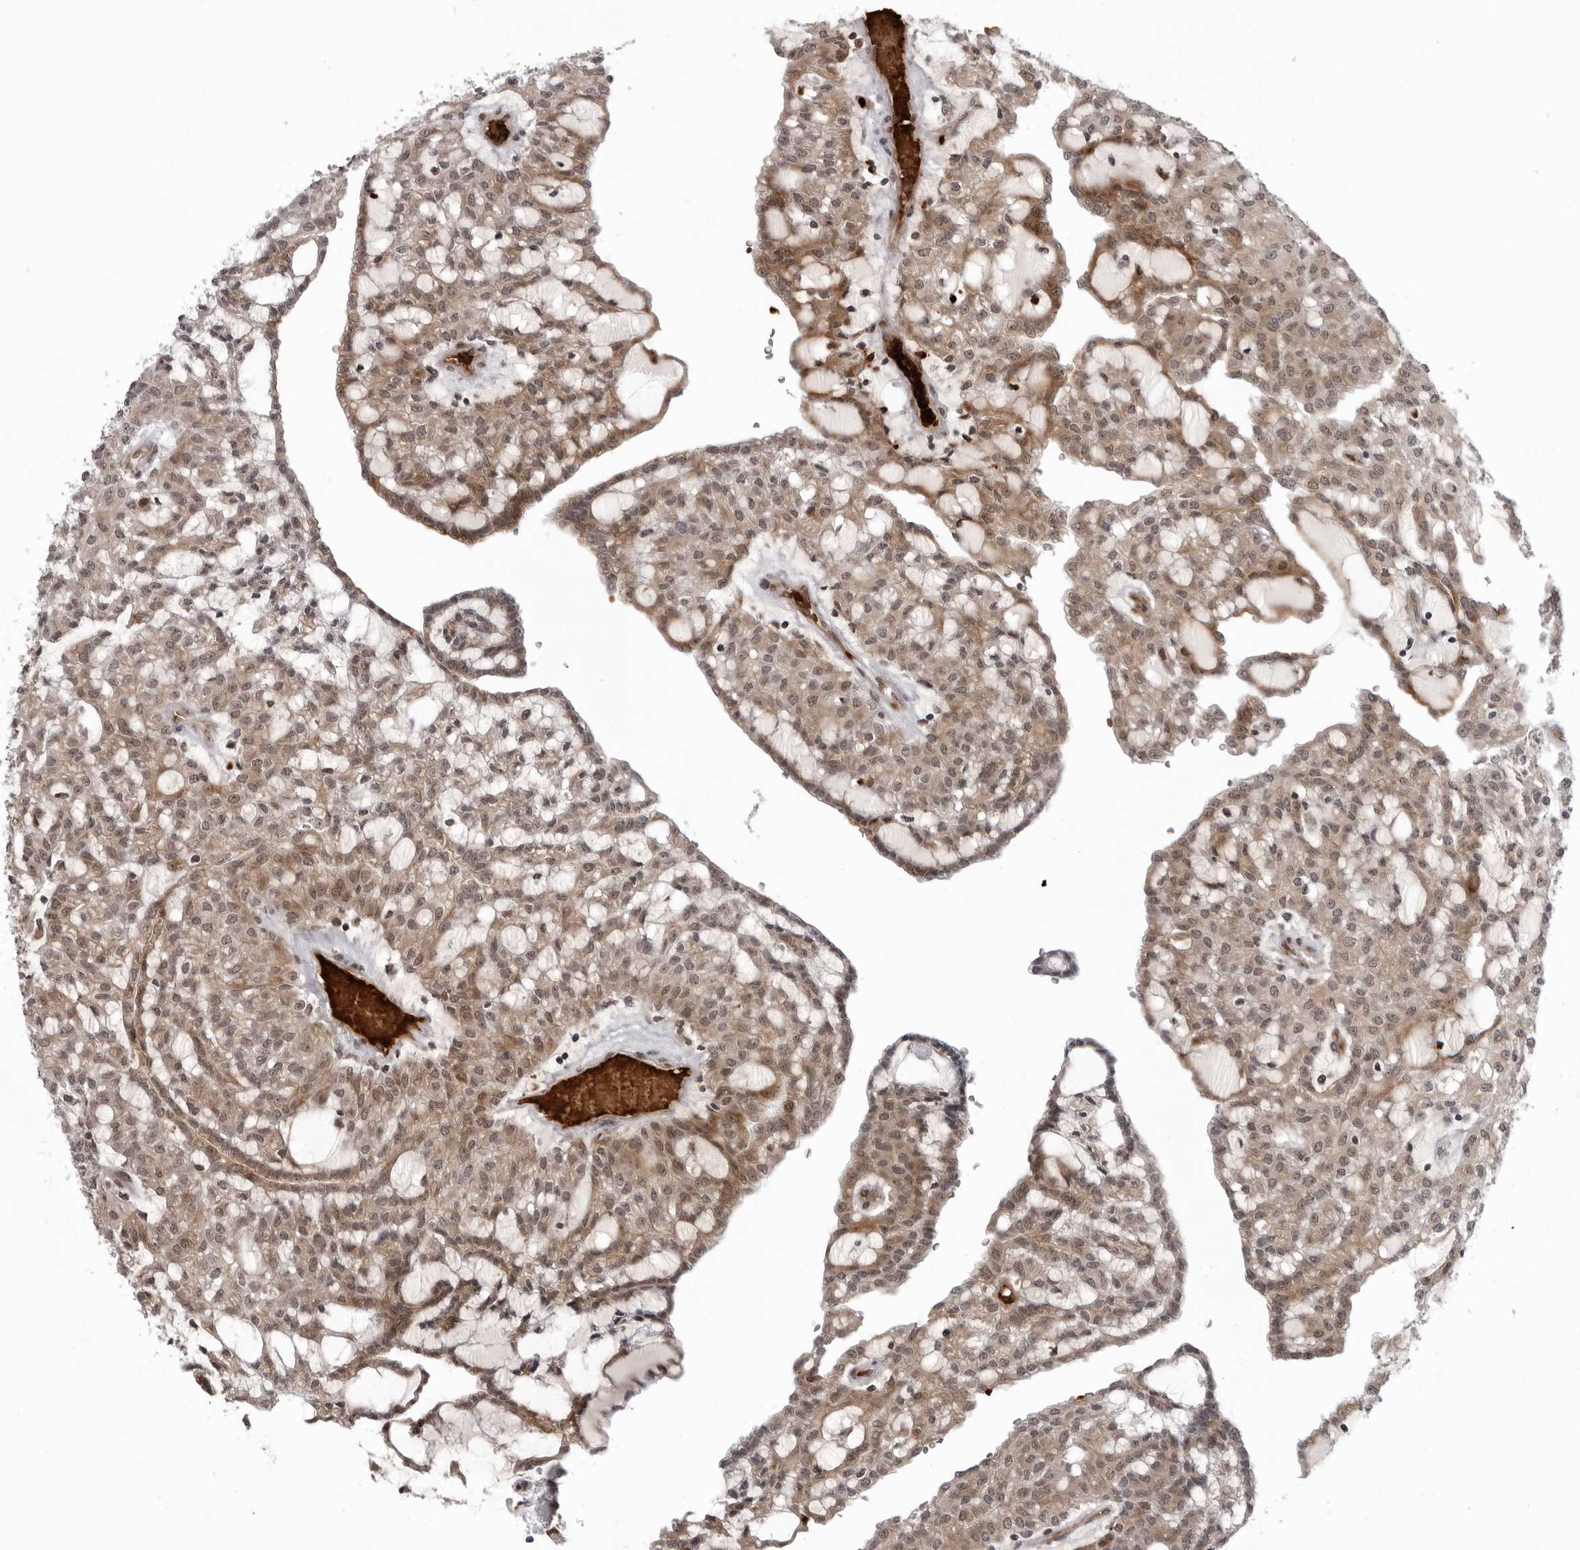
{"staining": {"intensity": "moderate", "quantity": ">75%", "location": "cytoplasmic/membranous"}, "tissue": "renal cancer", "cell_type": "Tumor cells", "image_type": "cancer", "snomed": [{"axis": "morphology", "description": "Adenocarcinoma, NOS"}, {"axis": "topography", "description": "Kidney"}], "caption": "An immunohistochemistry image of tumor tissue is shown. Protein staining in brown highlights moderate cytoplasmic/membranous positivity in adenocarcinoma (renal) within tumor cells.", "gene": "THOP1", "patient": {"sex": "male", "age": 63}}